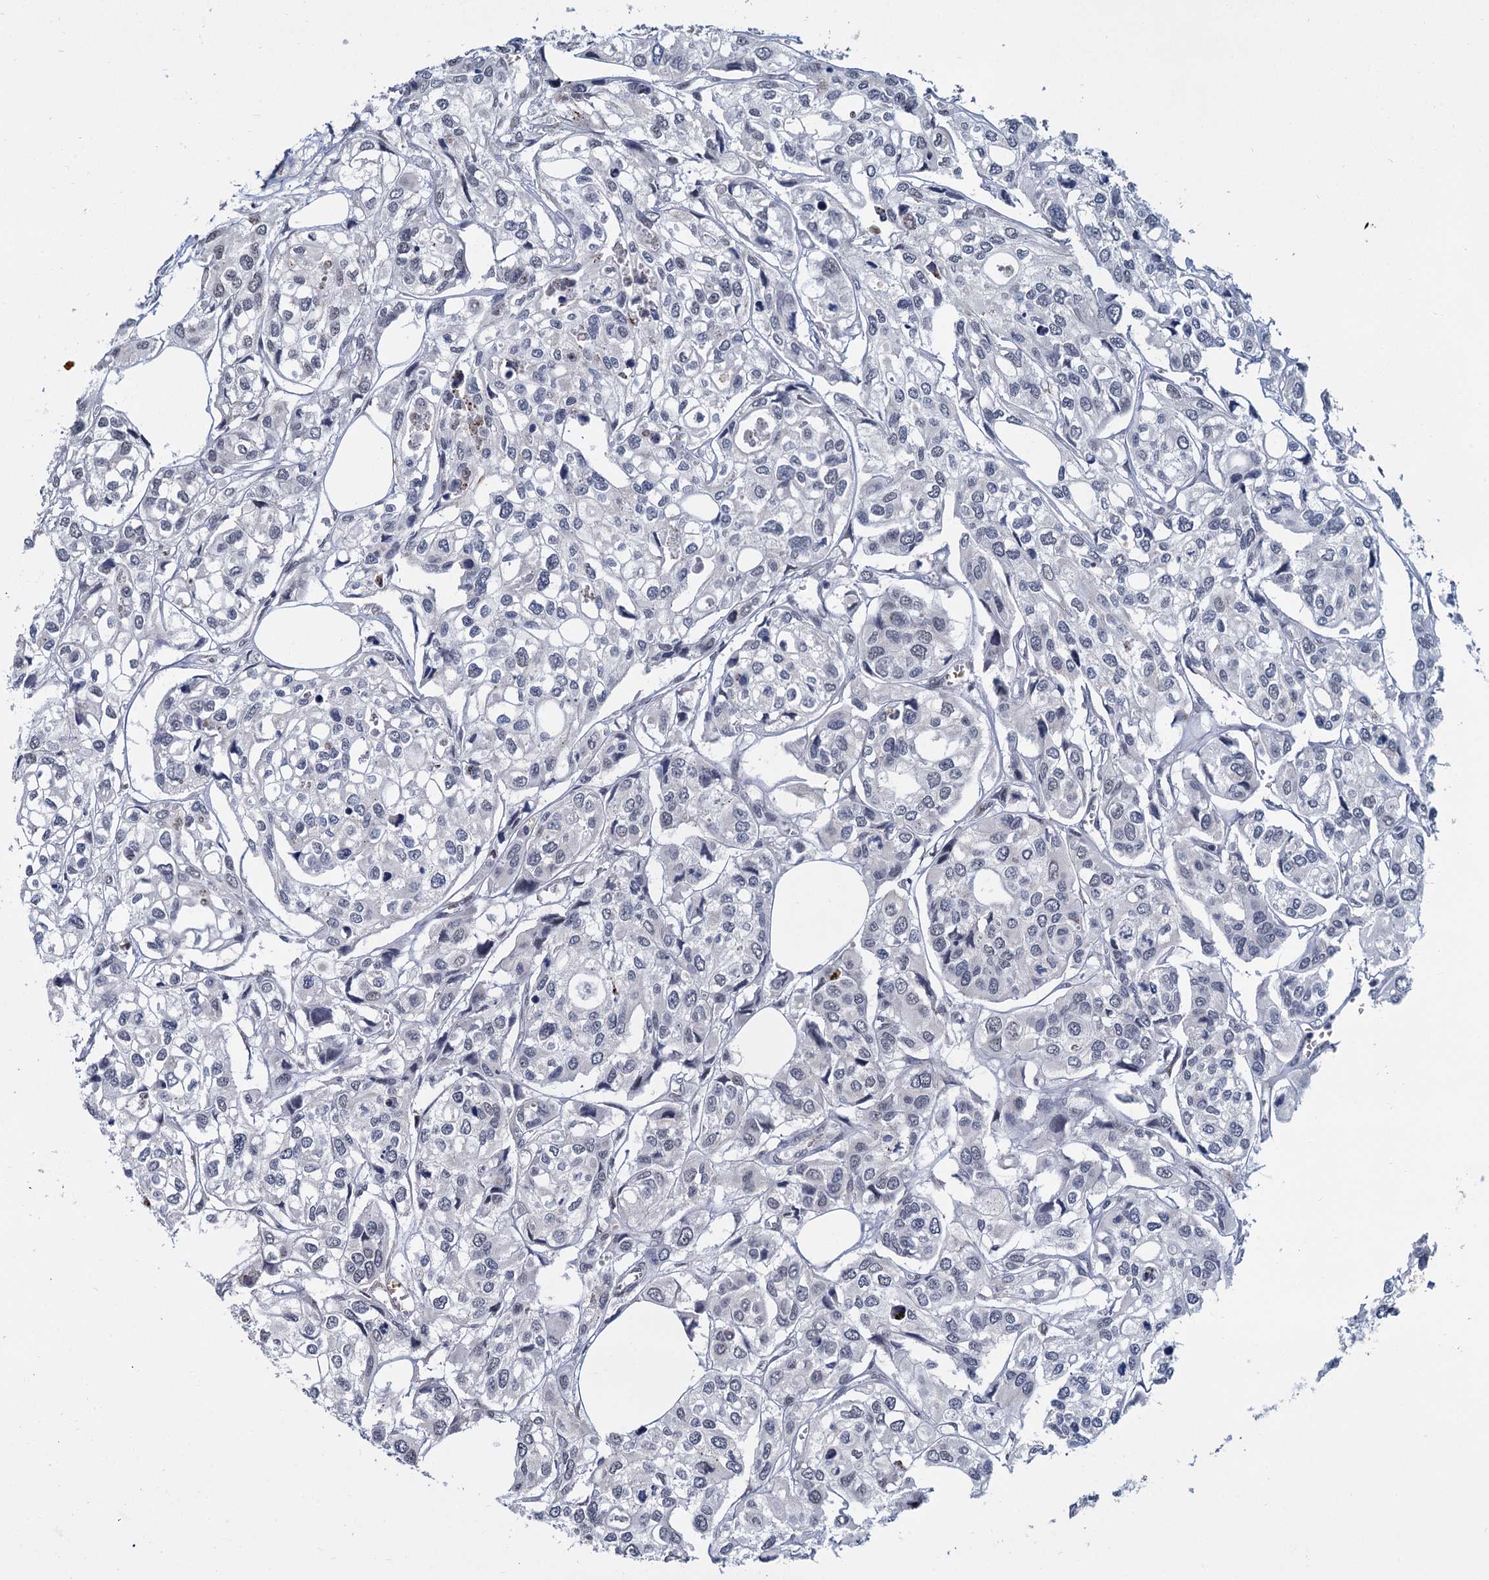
{"staining": {"intensity": "weak", "quantity": "<25%", "location": "nuclear"}, "tissue": "urothelial cancer", "cell_type": "Tumor cells", "image_type": "cancer", "snomed": [{"axis": "morphology", "description": "Urothelial carcinoma, High grade"}, {"axis": "topography", "description": "Urinary bladder"}], "caption": "Immunohistochemistry of urothelial carcinoma (high-grade) shows no staining in tumor cells.", "gene": "RPRD1A", "patient": {"sex": "male", "age": 67}}